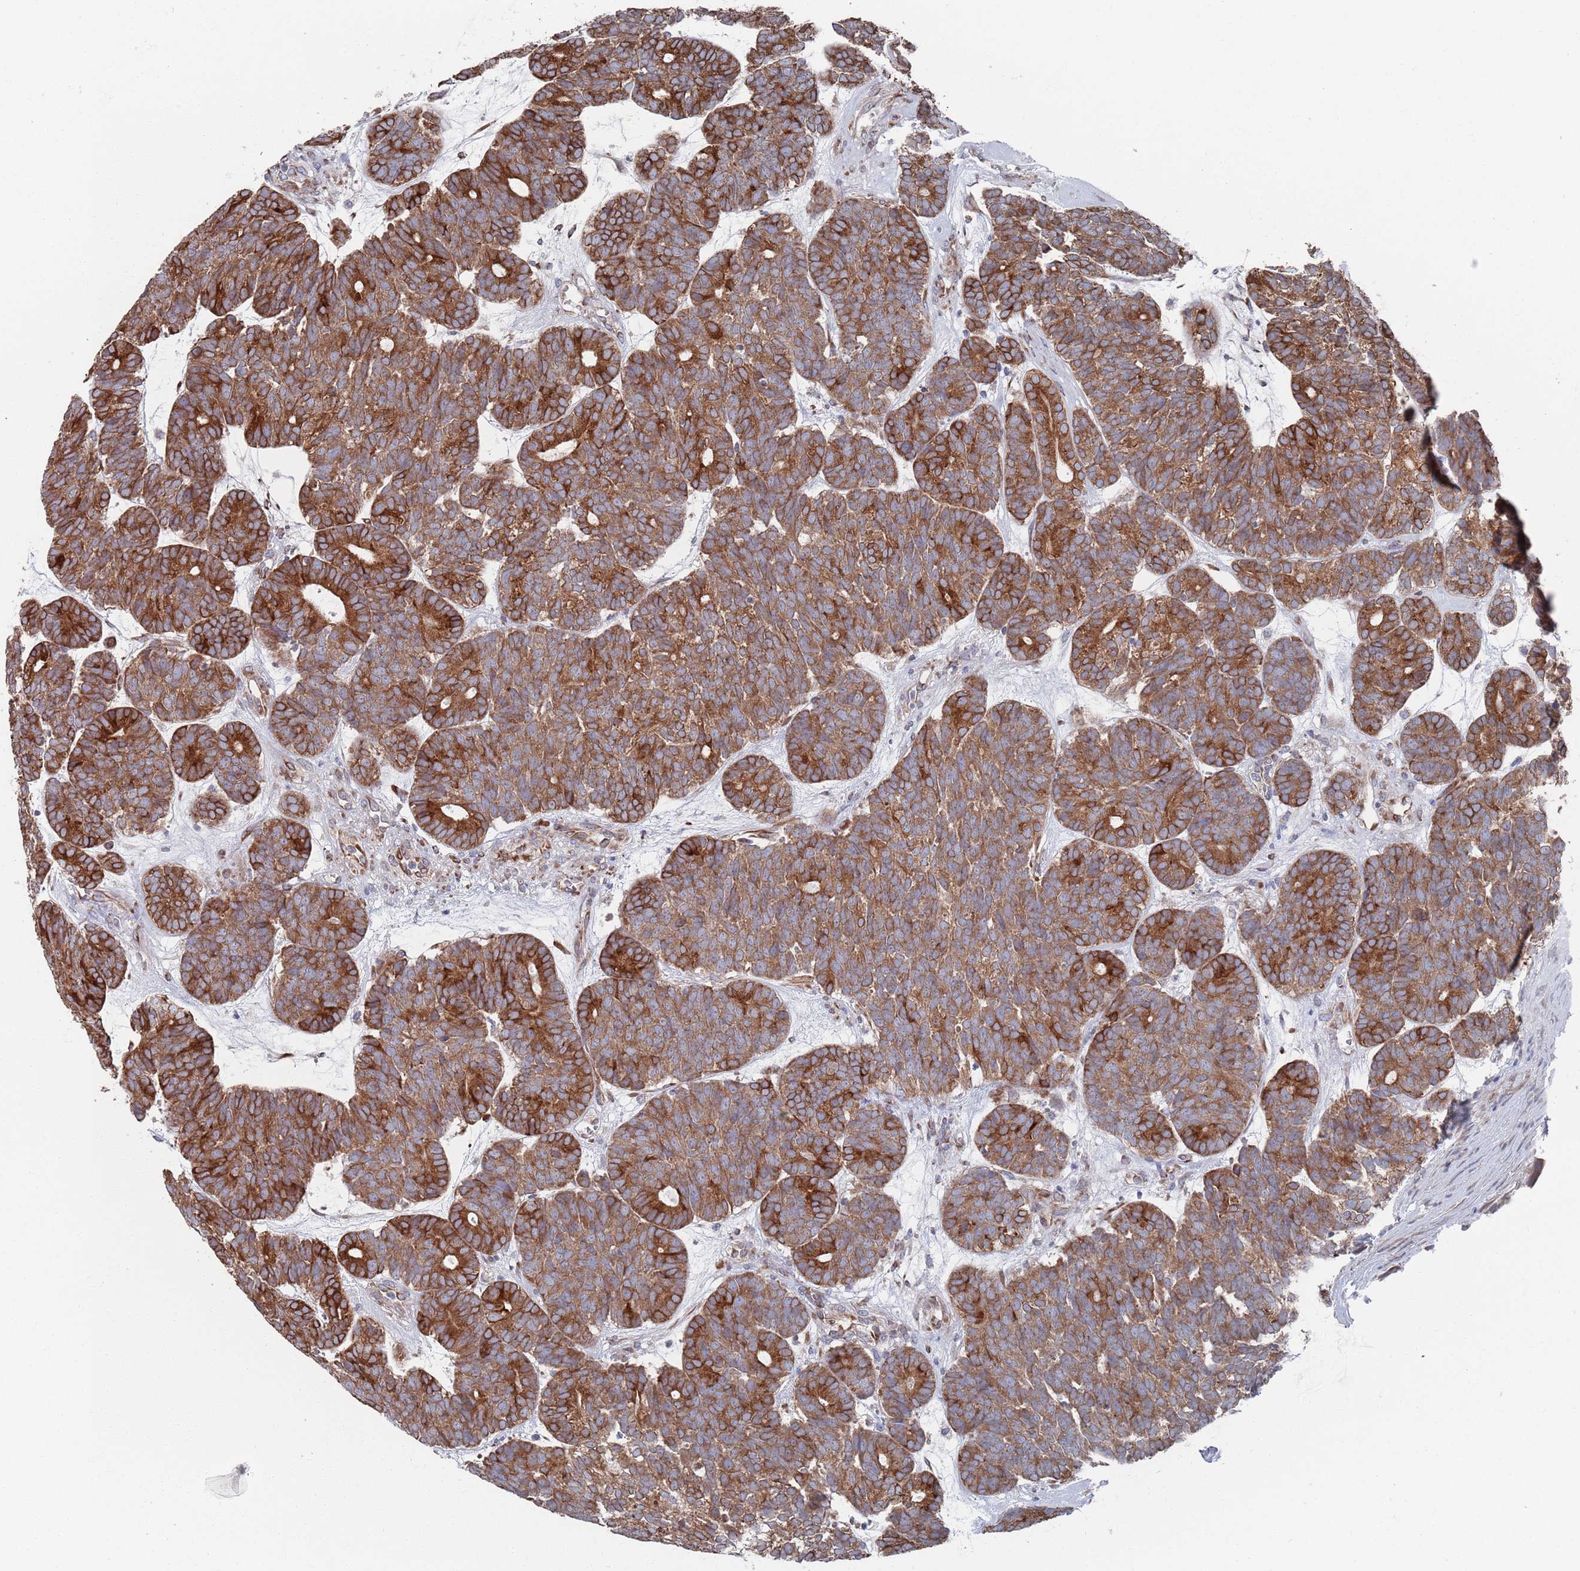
{"staining": {"intensity": "strong", "quantity": ">75%", "location": "cytoplasmic/membranous"}, "tissue": "head and neck cancer", "cell_type": "Tumor cells", "image_type": "cancer", "snomed": [{"axis": "morphology", "description": "Adenocarcinoma, NOS"}, {"axis": "topography", "description": "Head-Neck"}], "caption": "This is an image of immunohistochemistry staining of adenocarcinoma (head and neck), which shows strong expression in the cytoplasmic/membranous of tumor cells.", "gene": "CCDC106", "patient": {"sex": "female", "age": 81}}